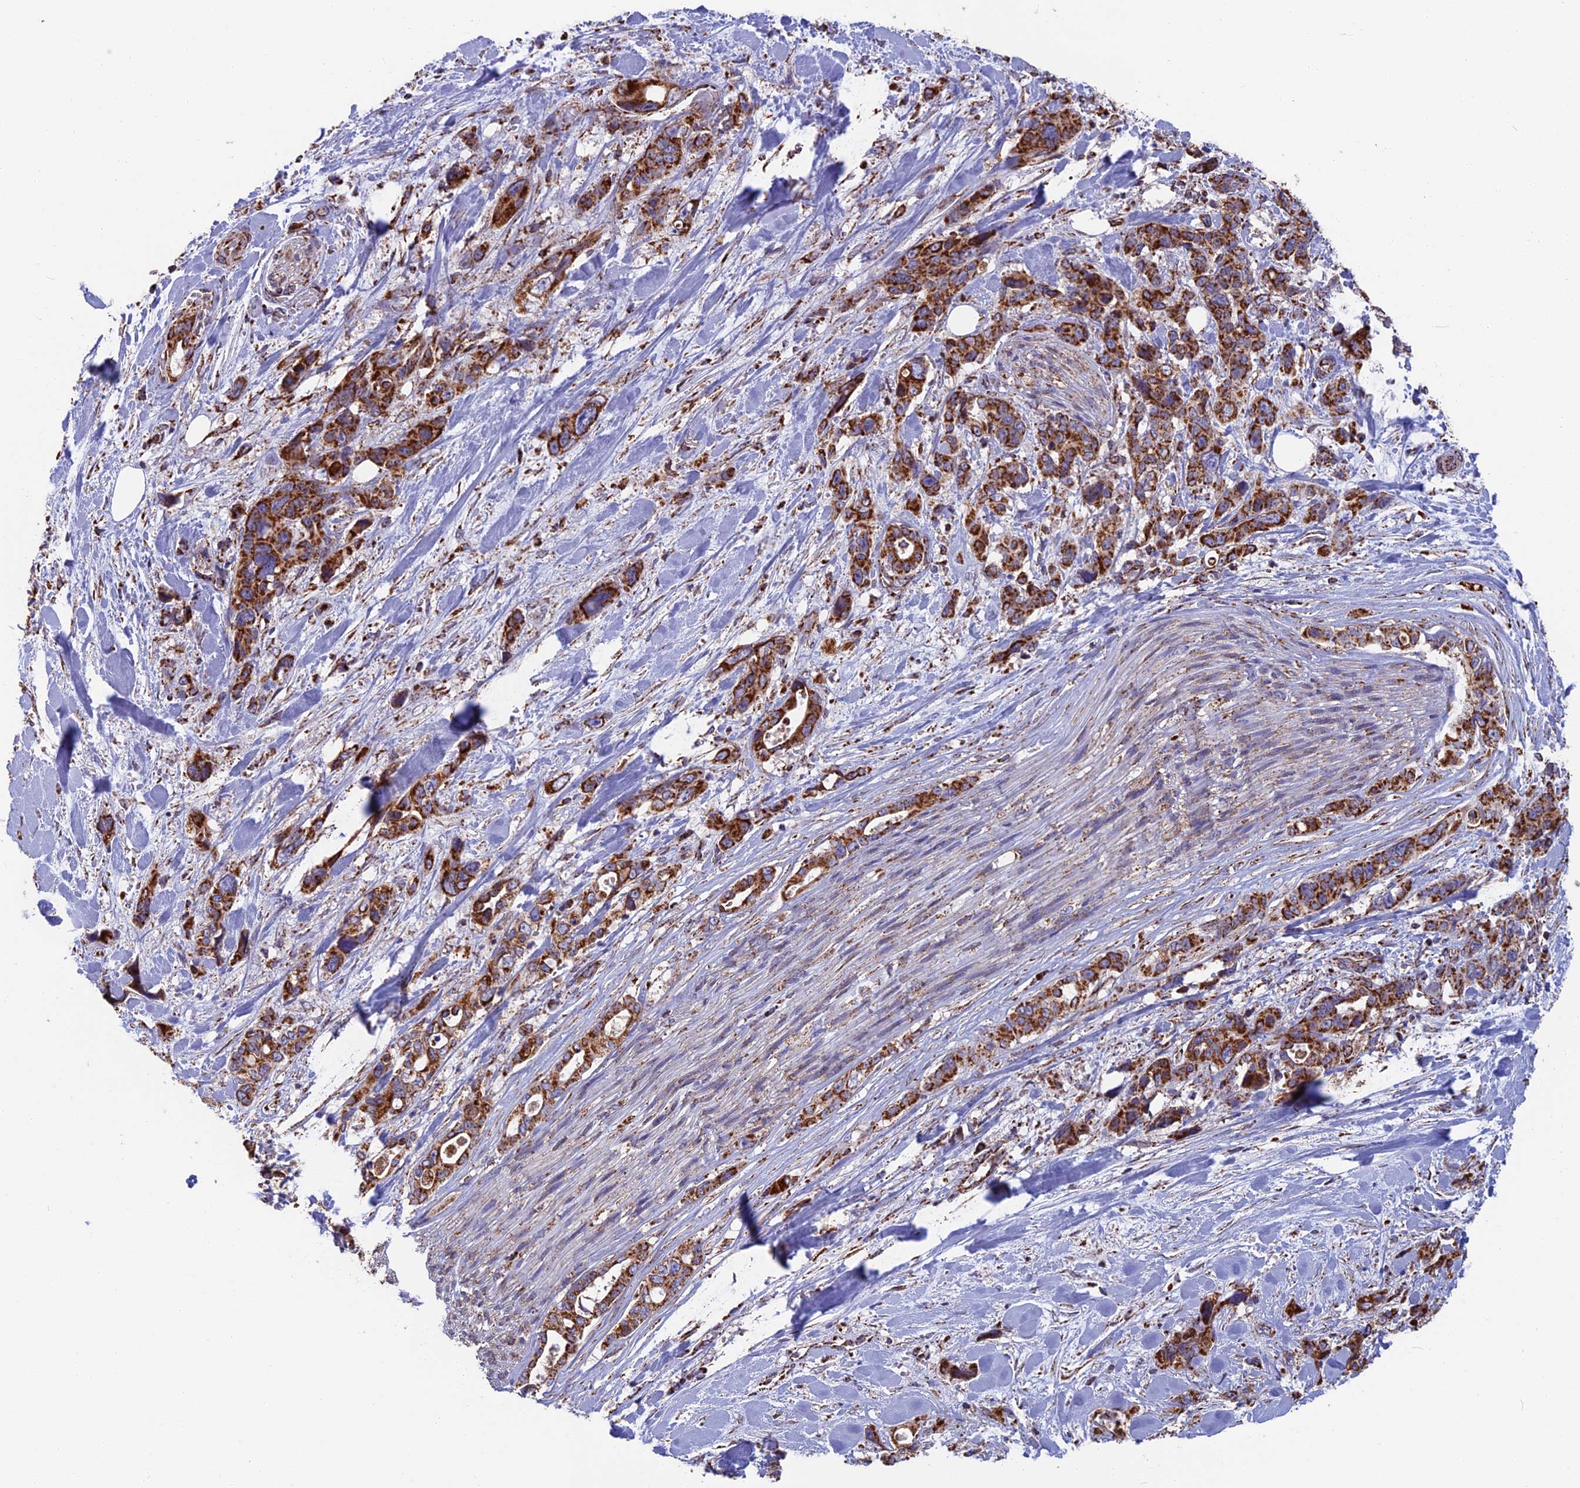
{"staining": {"intensity": "strong", "quantity": ">75%", "location": "cytoplasmic/membranous"}, "tissue": "pancreatic cancer", "cell_type": "Tumor cells", "image_type": "cancer", "snomed": [{"axis": "morphology", "description": "Adenocarcinoma, NOS"}, {"axis": "topography", "description": "Pancreas"}], "caption": "A high-resolution micrograph shows IHC staining of pancreatic cancer, which exhibits strong cytoplasmic/membranous staining in approximately >75% of tumor cells.", "gene": "CS", "patient": {"sex": "male", "age": 46}}